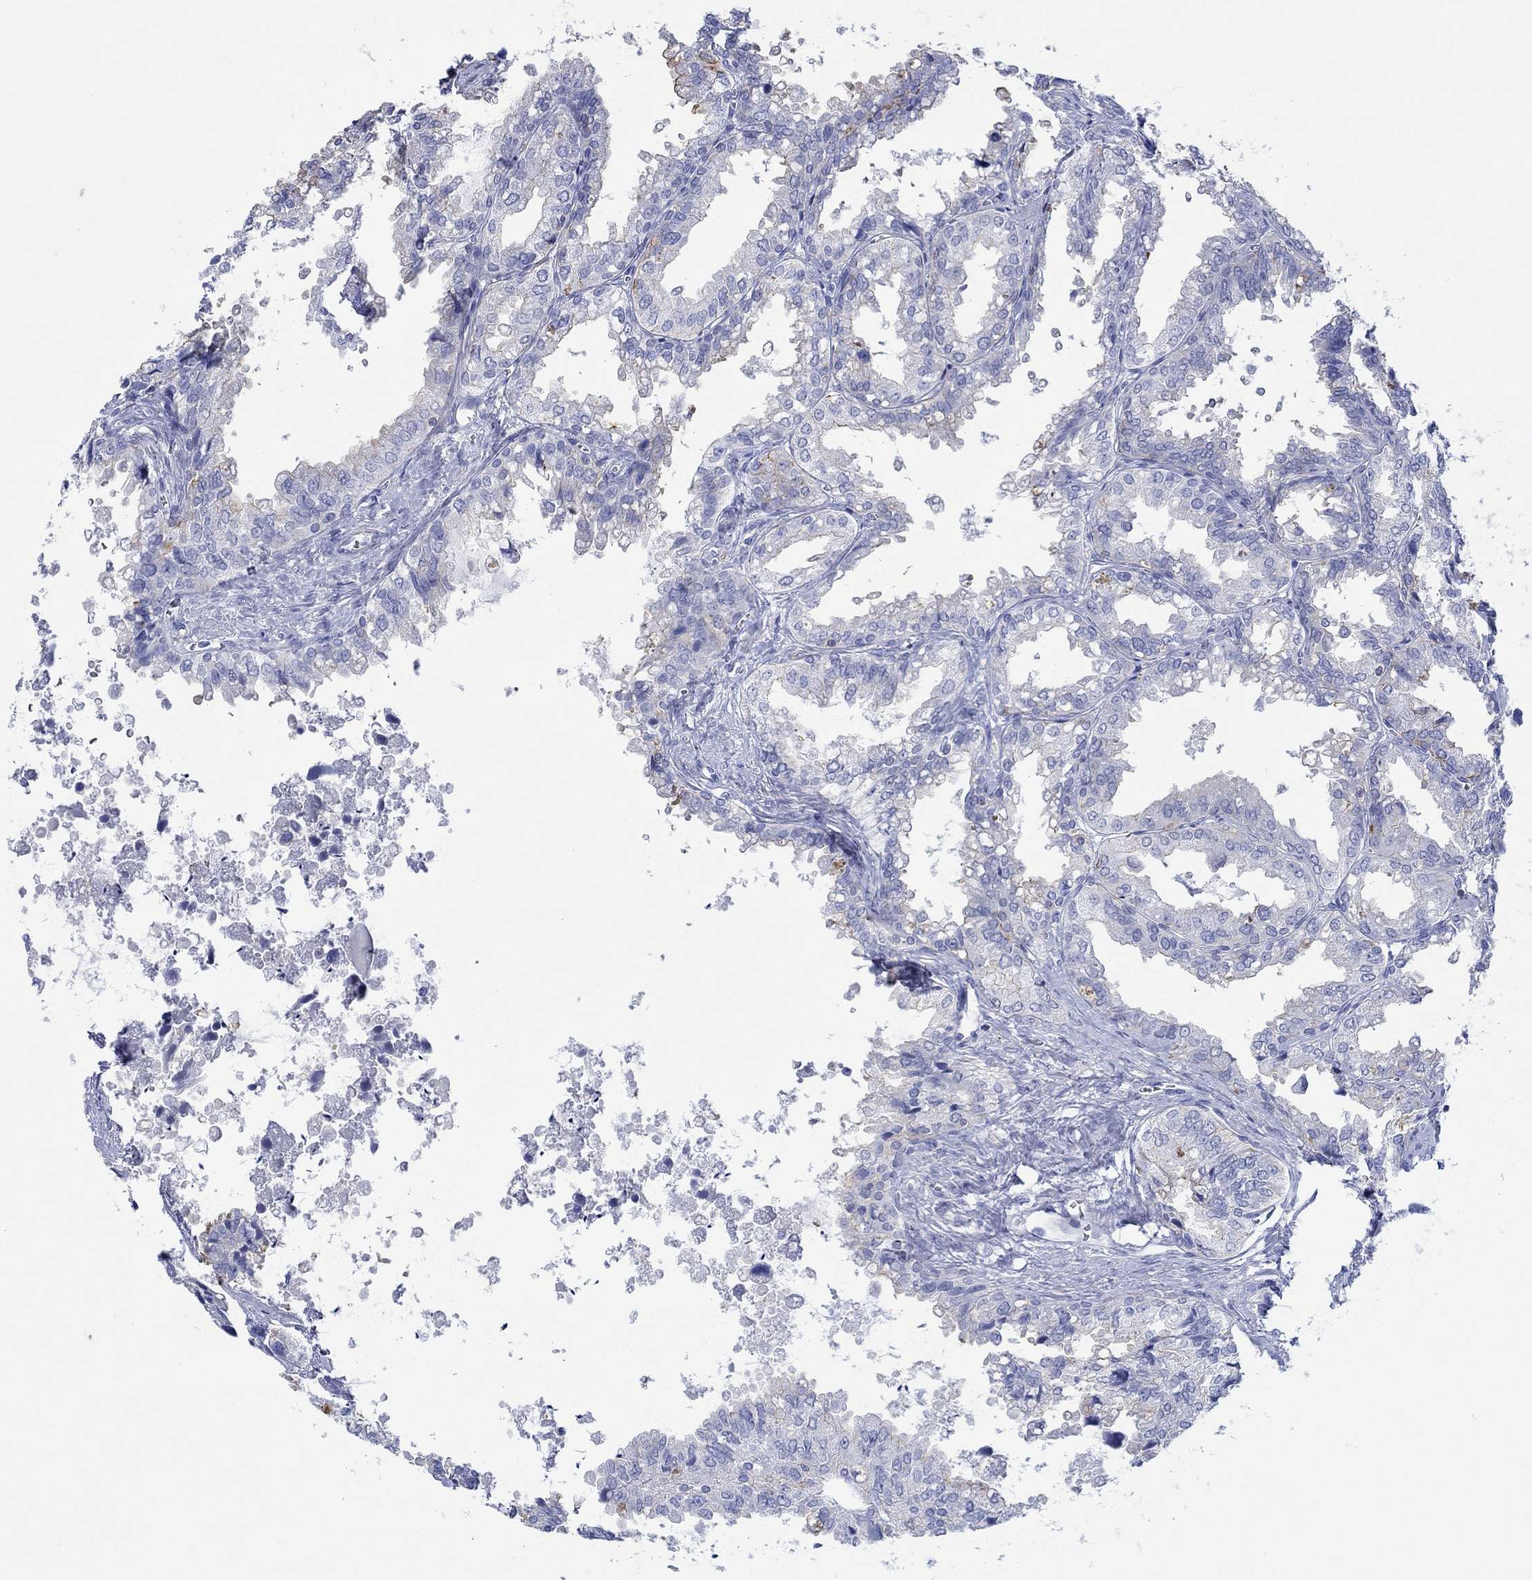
{"staining": {"intensity": "negative", "quantity": "none", "location": "none"}, "tissue": "seminal vesicle", "cell_type": "Glandular cells", "image_type": "normal", "snomed": [{"axis": "morphology", "description": "Normal tissue, NOS"}, {"axis": "topography", "description": "Seminal veicle"}], "caption": "DAB immunohistochemical staining of unremarkable seminal vesicle shows no significant staining in glandular cells. (Brightfield microscopy of DAB (3,3'-diaminobenzidine) immunohistochemistry at high magnification).", "gene": "PPIL6", "patient": {"sex": "male", "age": 67}}